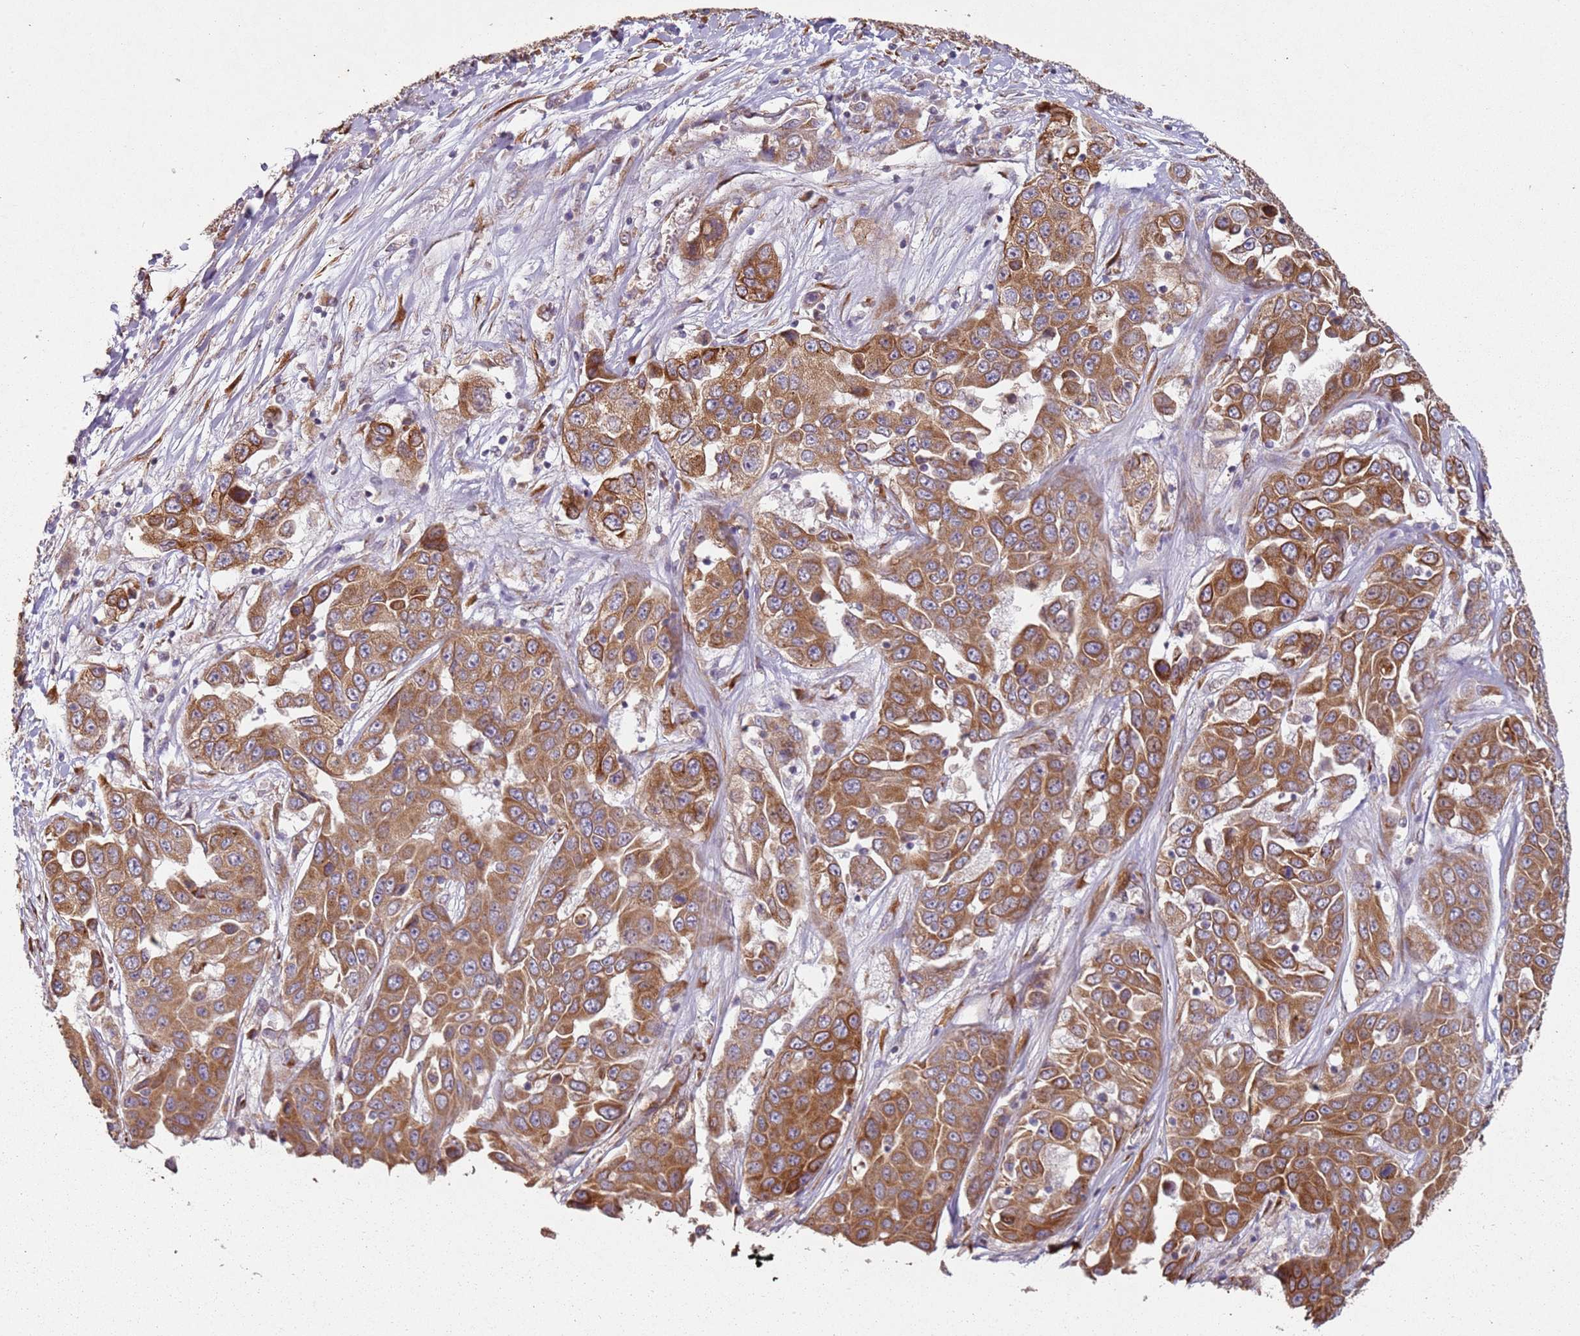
{"staining": {"intensity": "moderate", "quantity": ">75%", "location": "cytoplasmic/membranous"}, "tissue": "liver cancer", "cell_type": "Tumor cells", "image_type": "cancer", "snomed": [{"axis": "morphology", "description": "Cholangiocarcinoma"}, {"axis": "topography", "description": "Liver"}], "caption": "Moderate cytoplasmic/membranous protein expression is appreciated in approximately >75% of tumor cells in liver cancer (cholangiocarcinoma). The staining was performed using DAB to visualize the protein expression in brown, while the nuclei were stained in blue with hematoxylin (Magnification: 20x).", "gene": "ARFRP1", "patient": {"sex": "female", "age": 52}}